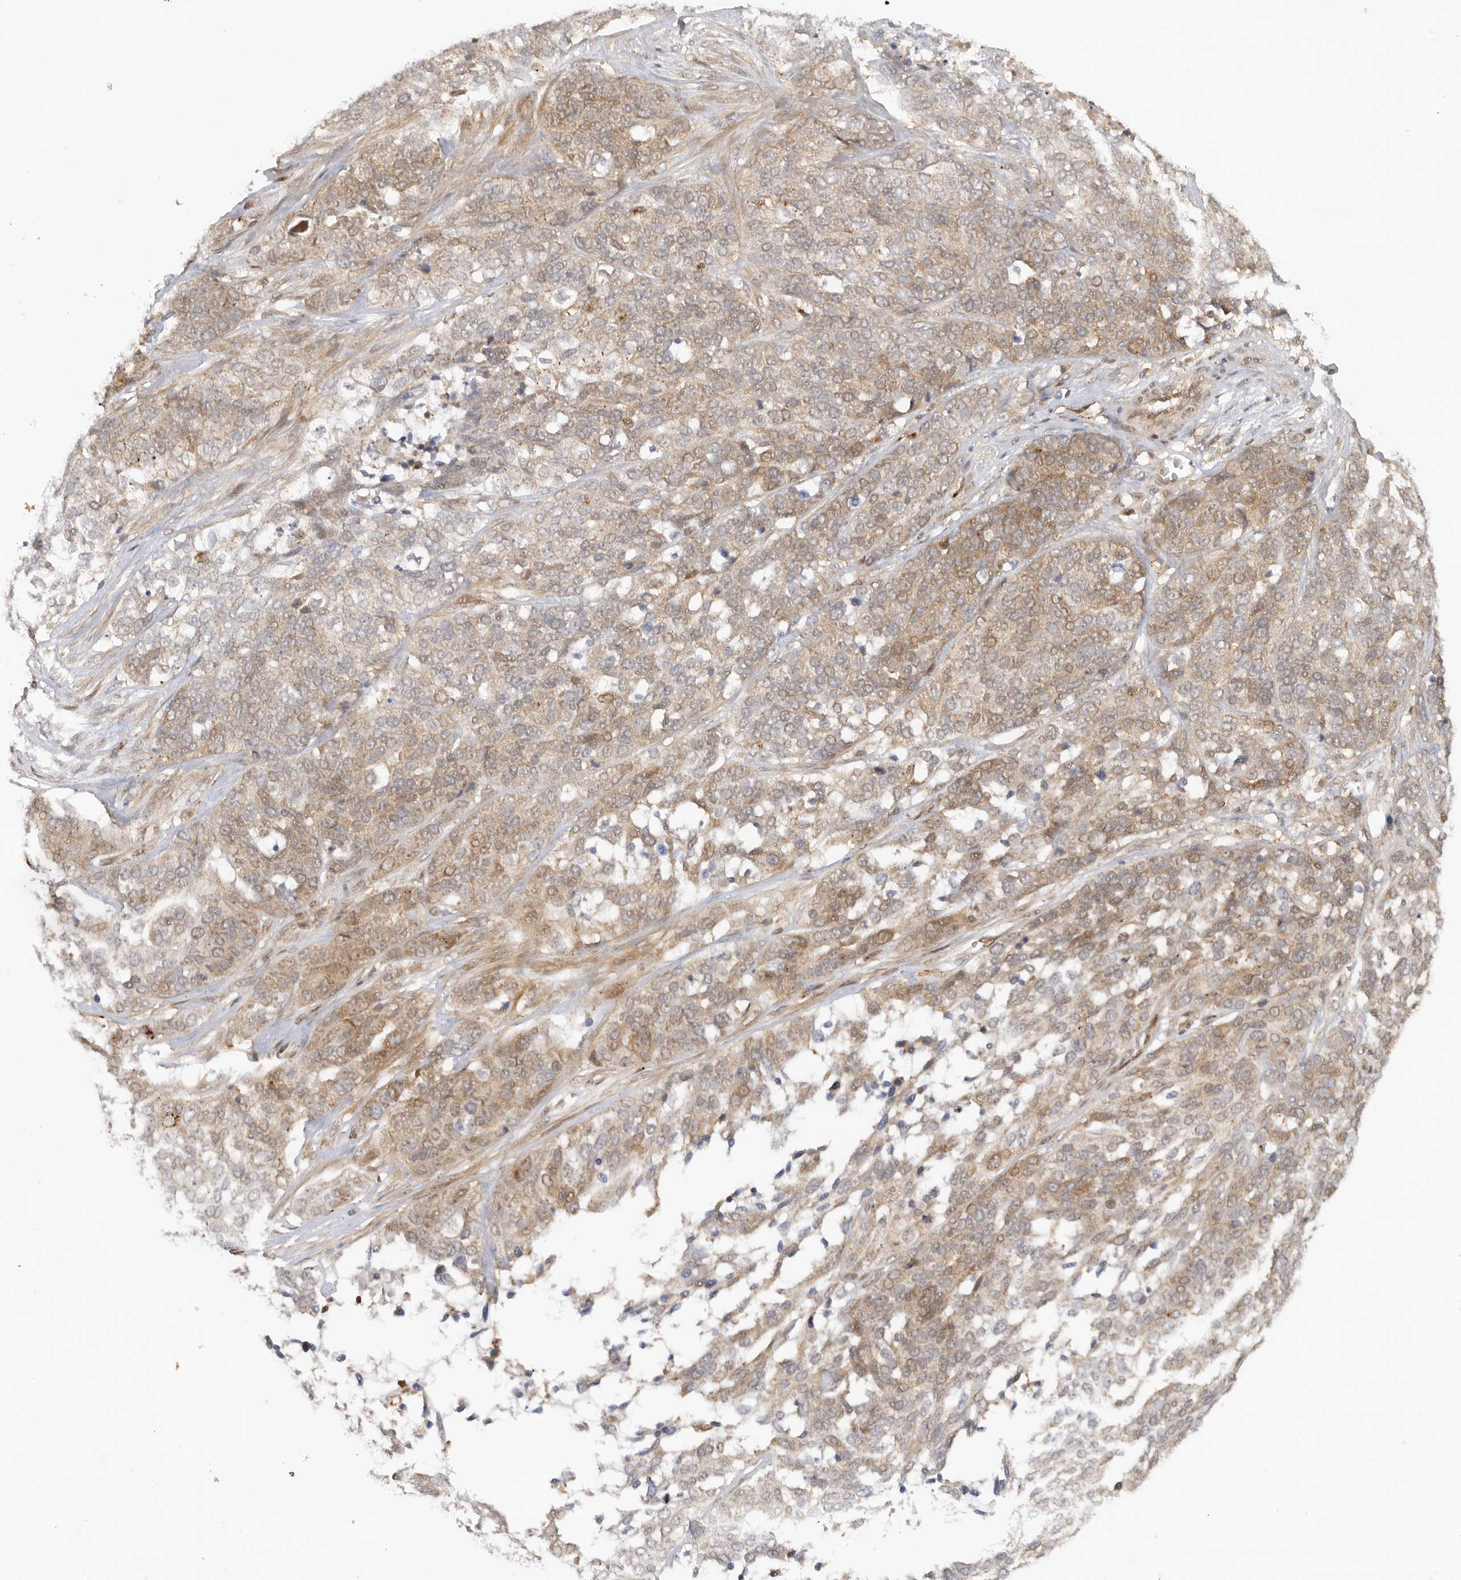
{"staining": {"intensity": "weak", "quantity": "25%-75%", "location": "cytoplasmic/membranous"}, "tissue": "ovarian cancer", "cell_type": "Tumor cells", "image_type": "cancer", "snomed": [{"axis": "morphology", "description": "Cystadenocarcinoma, serous, NOS"}, {"axis": "topography", "description": "Ovary"}], "caption": "High-magnification brightfield microscopy of ovarian cancer (serous cystadenocarcinoma) stained with DAB (brown) and counterstained with hematoxylin (blue). tumor cells exhibit weak cytoplasmic/membranous expression is present in approximately25%-75% of cells.", "gene": "DCAF8", "patient": {"sex": "female", "age": 44}}